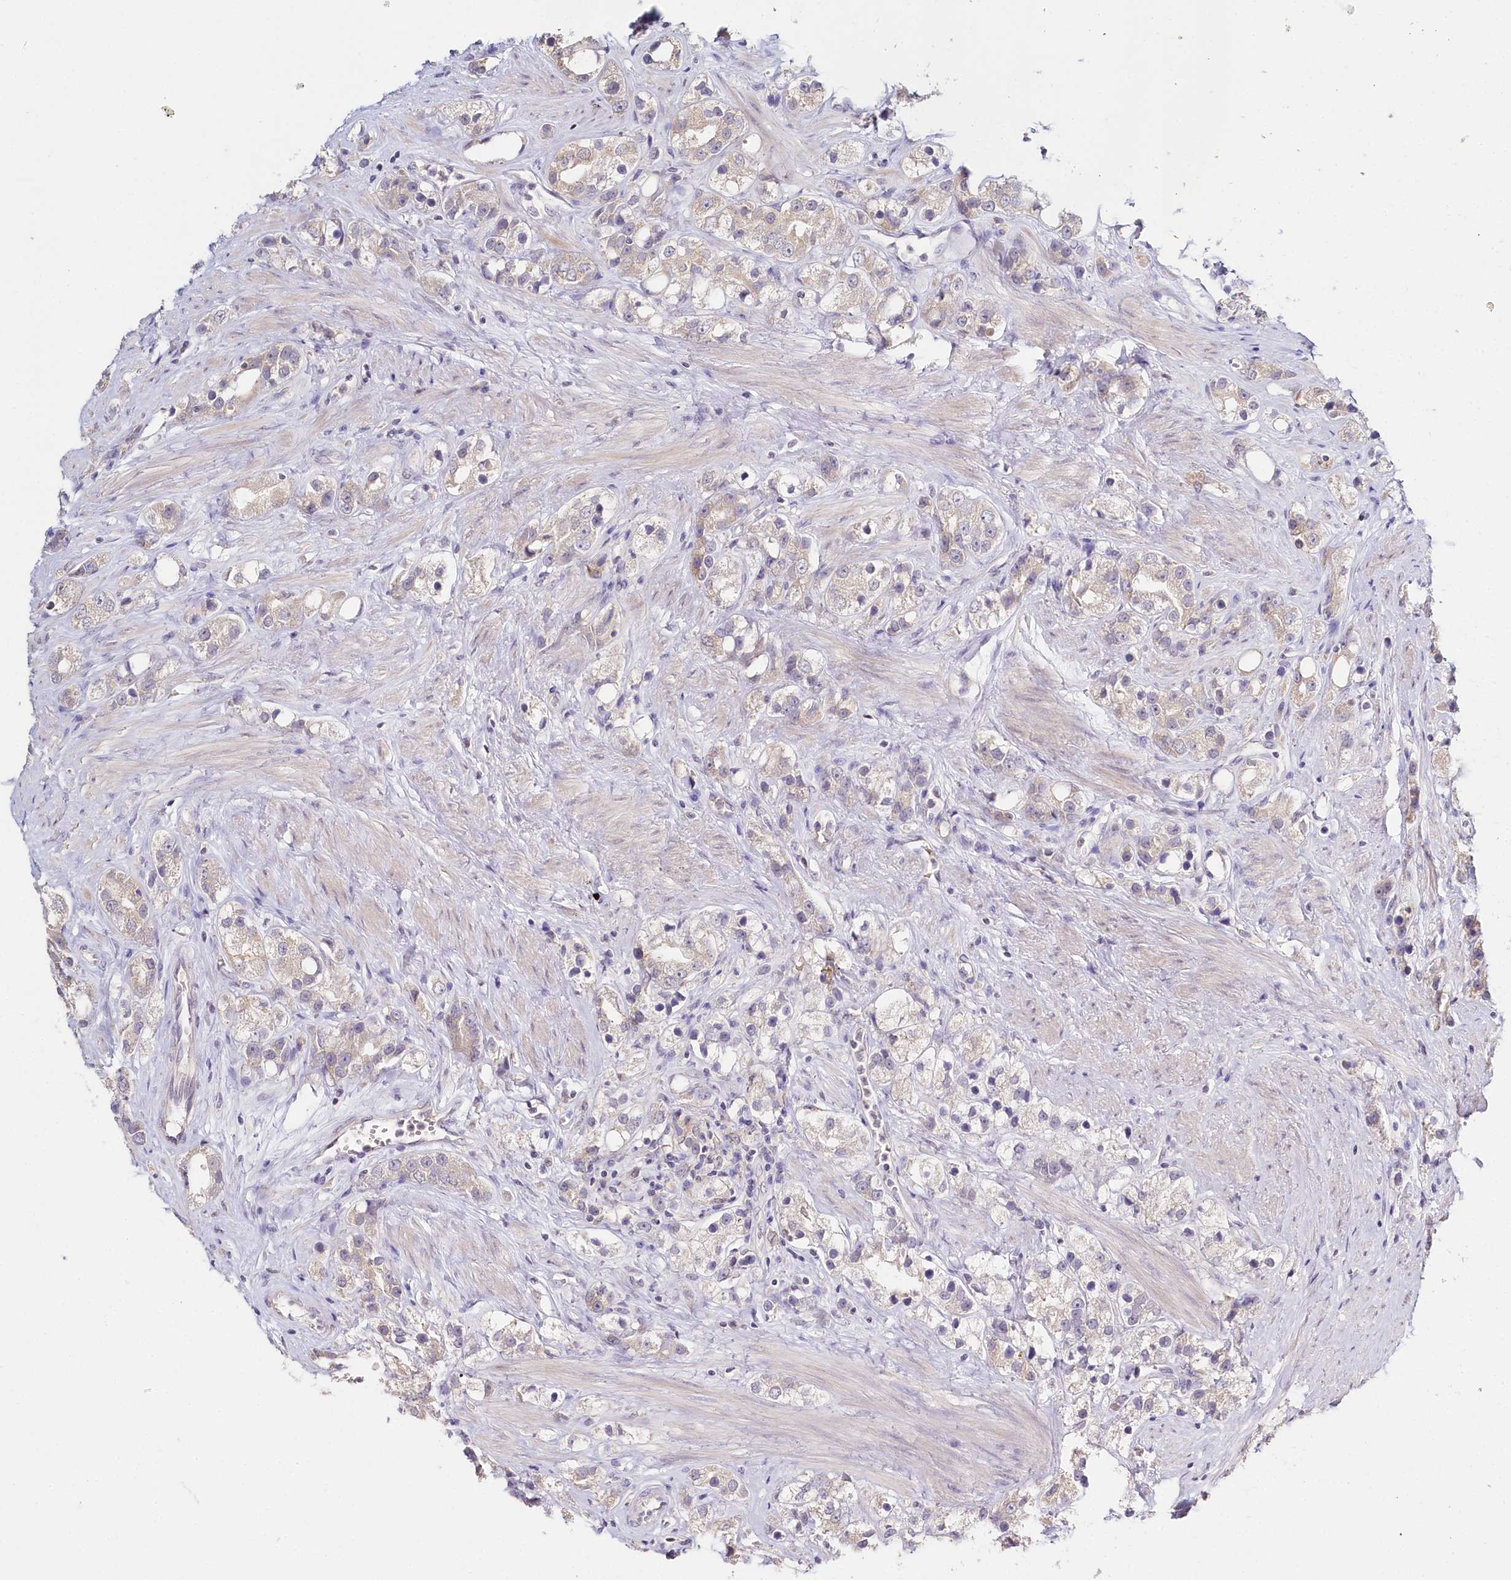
{"staining": {"intensity": "negative", "quantity": "none", "location": "none"}, "tissue": "prostate cancer", "cell_type": "Tumor cells", "image_type": "cancer", "snomed": [{"axis": "morphology", "description": "Adenocarcinoma, NOS"}, {"axis": "topography", "description": "Prostate"}], "caption": "Immunohistochemical staining of prostate cancer shows no significant expression in tumor cells.", "gene": "DAPK1", "patient": {"sex": "male", "age": 79}}